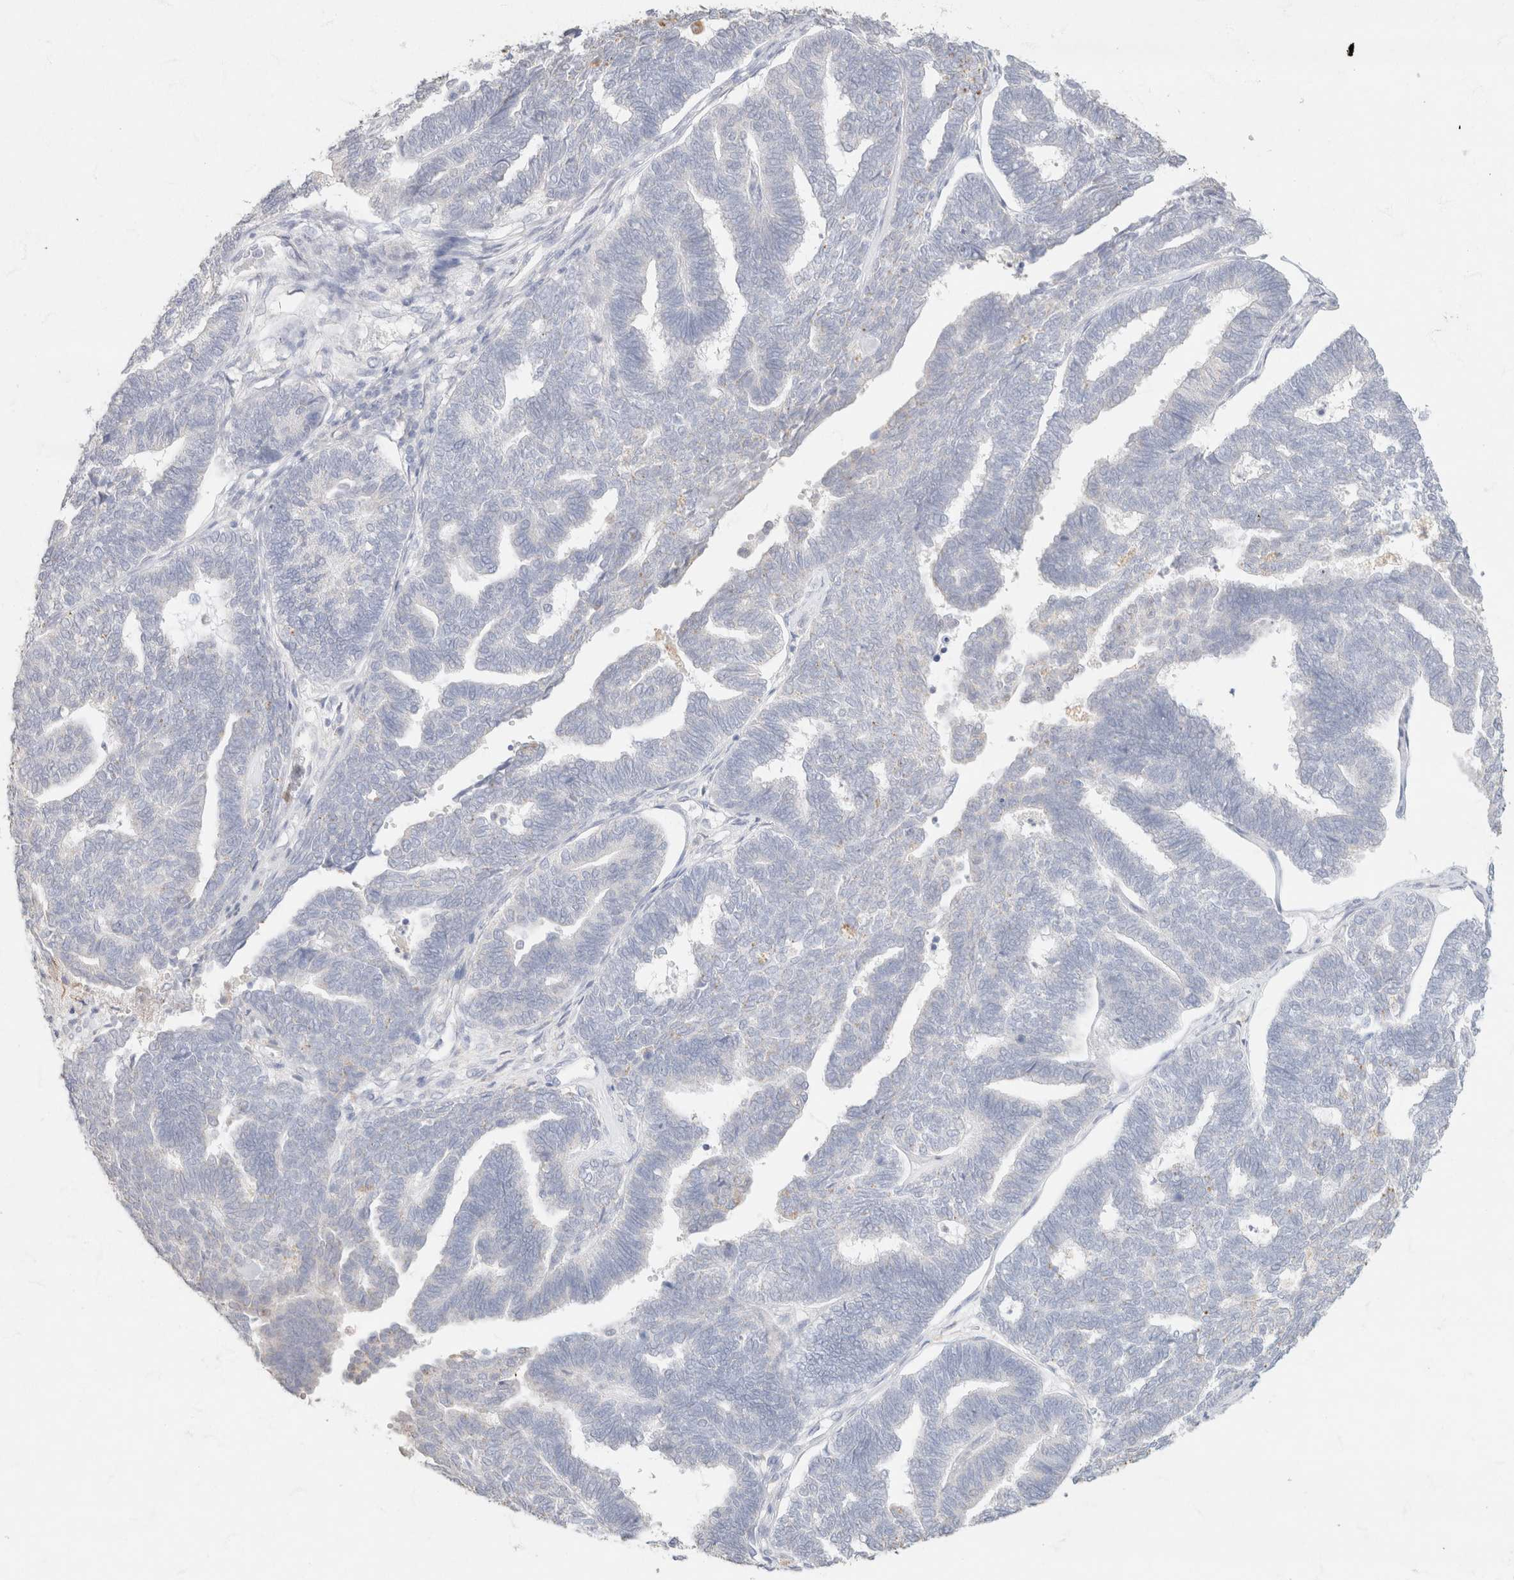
{"staining": {"intensity": "negative", "quantity": "none", "location": "none"}, "tissue": "endometrial cancer", "cell_type": "Tumor cells", "image_type": "cancer", "snomed": [{"axis": "morphology", "description": "Adenocarcinoma, NOS"}, {"axis": "topography", "description": "Endometrium"}], "caption": "Human endometrial adenocarcinoma stained for a protein using immunohistochemistry (IHC) exhibits no expression in tumor cells.", "gene": "CA12", "patient": {"sex": "female", "age": 70}}